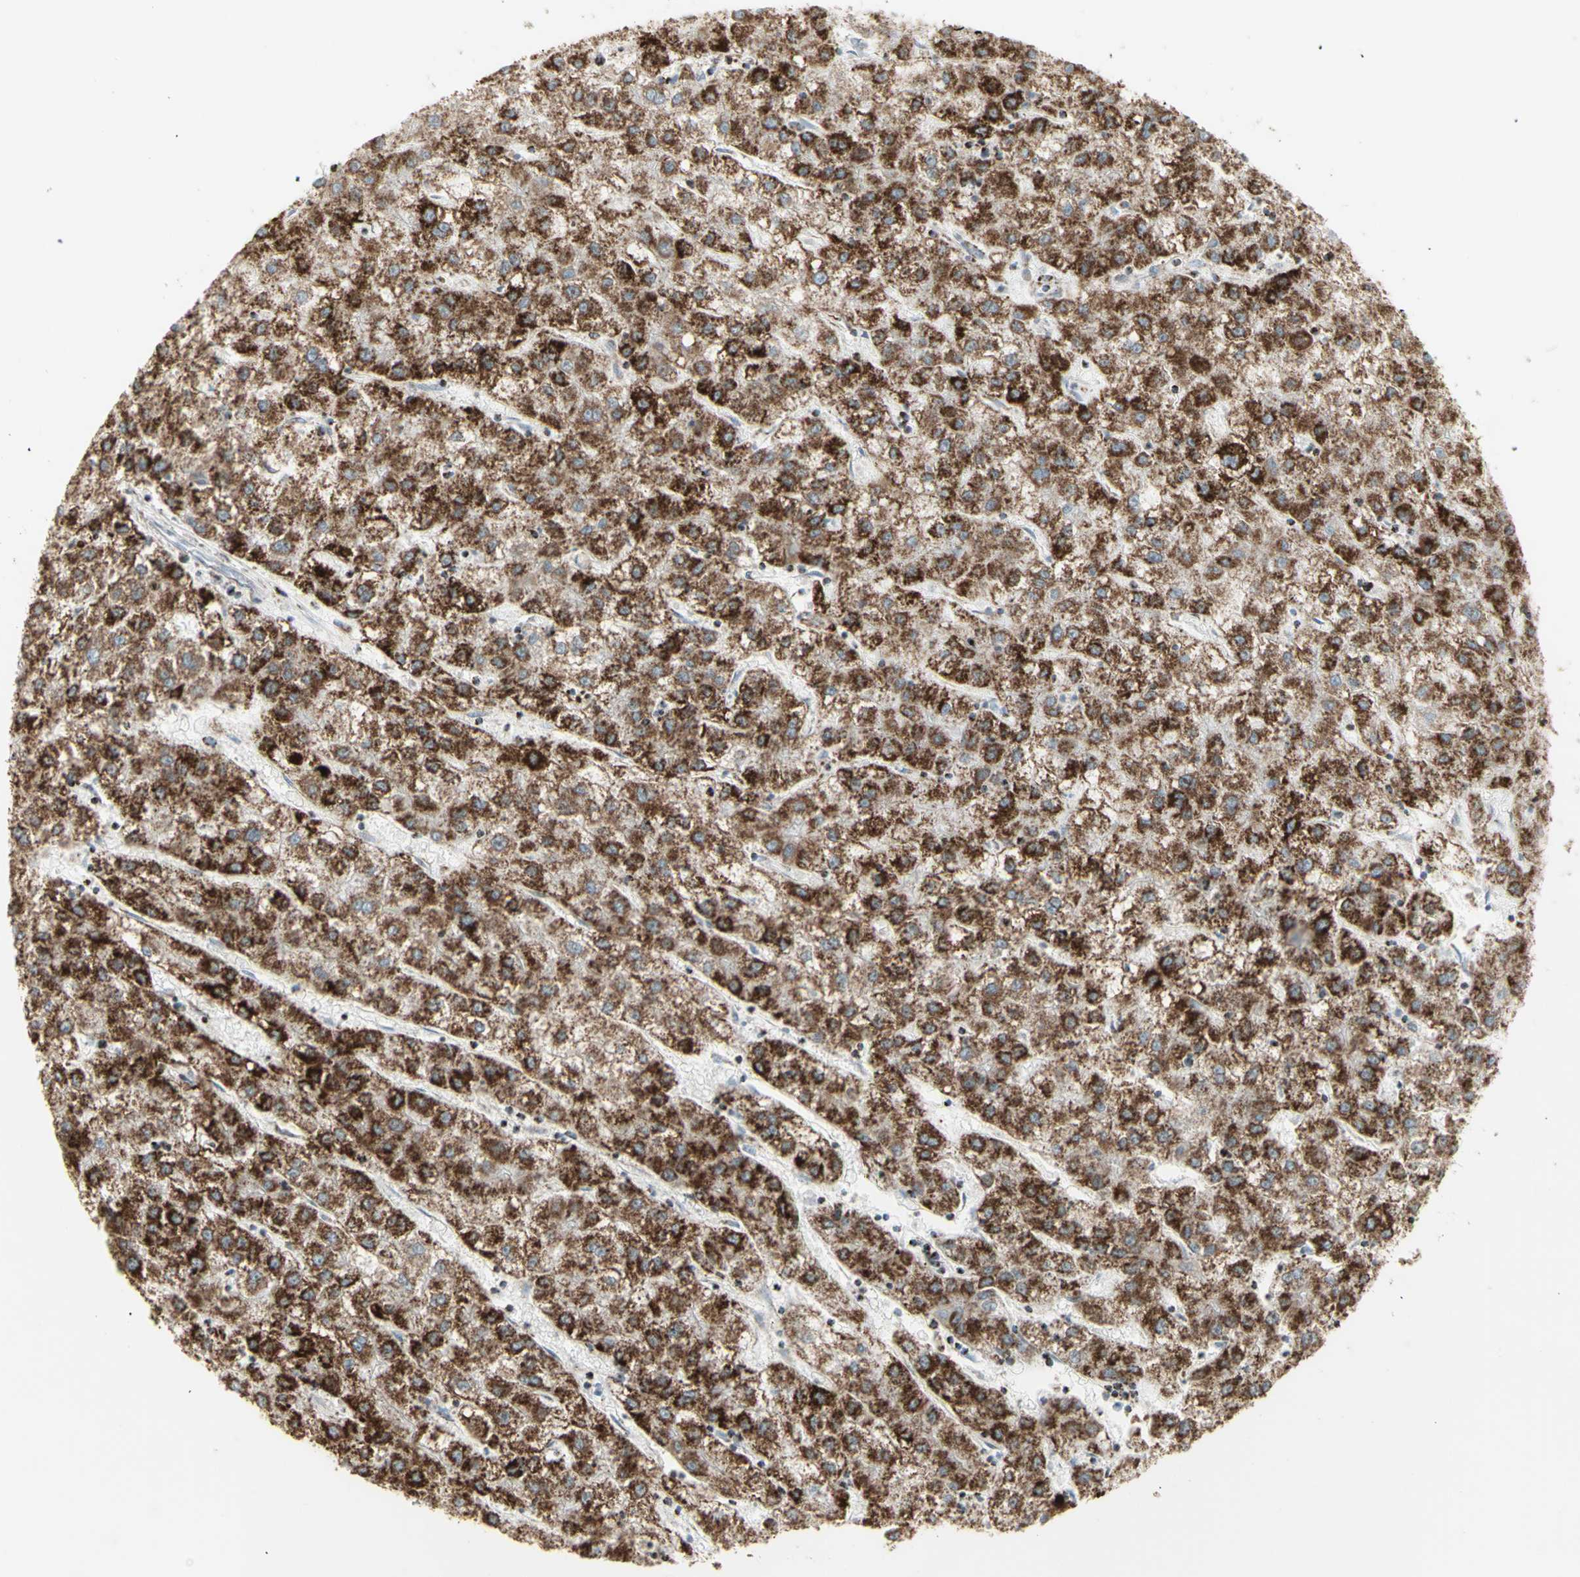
{"staining": {"intensity": "strong", "quantity": ">75%", "location": "cytoplasmic/membranous"}, "tissue": "liver cancer", "cell_type": "Tumor cells", "image_type": "cancer", "snomed": [{"axis": "morphology", "description": "Carcinoma, Hepatocellular, NOS"}, {"axis": "topography", "description": "Liver"}], "caption": "Liver cancer (hepatocellular carcinoma) stained with DAB IHC exhibits high levels of strong cytoplasmic/membranous expression in about >75% of tumor cells.", "gene": "PLGRKT", "patient": {"sex": "male", "age": 72}}